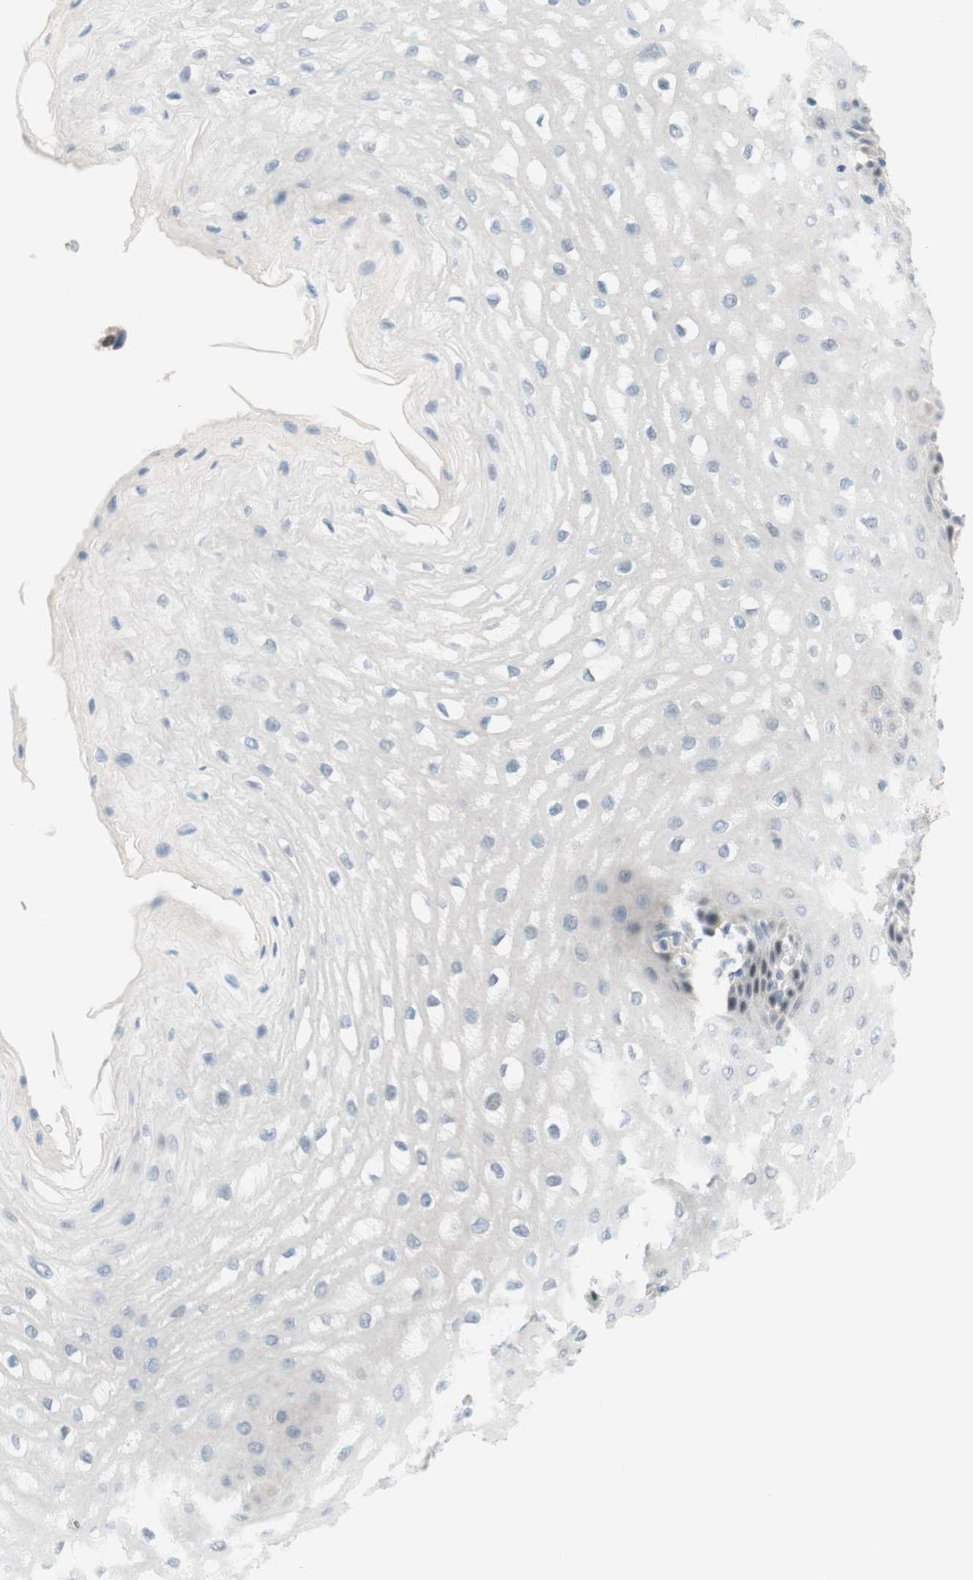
{"staining": {"intensity": "weak", "quantity": "25%-75%", "location": "nuclear"}, "tissue": "esophagus", "cell_type": "Squamous epithelial cells", "image_type": "normal", "snomed": [{"axis": "morphology", "description": "Normal tissue, NOS"}, {"axis": "topography", "description": "Esophagus"}], "caption": "Immunohistochemical staining of unremarkable human esophagus reveals weak nuclear protein positivity in about 25%-75% of squamous epithelial cells. (IHC, brightfield microscopy, high magnification).", "gene": "JPH1", "patient": {"sex": "male", "age": 54}}